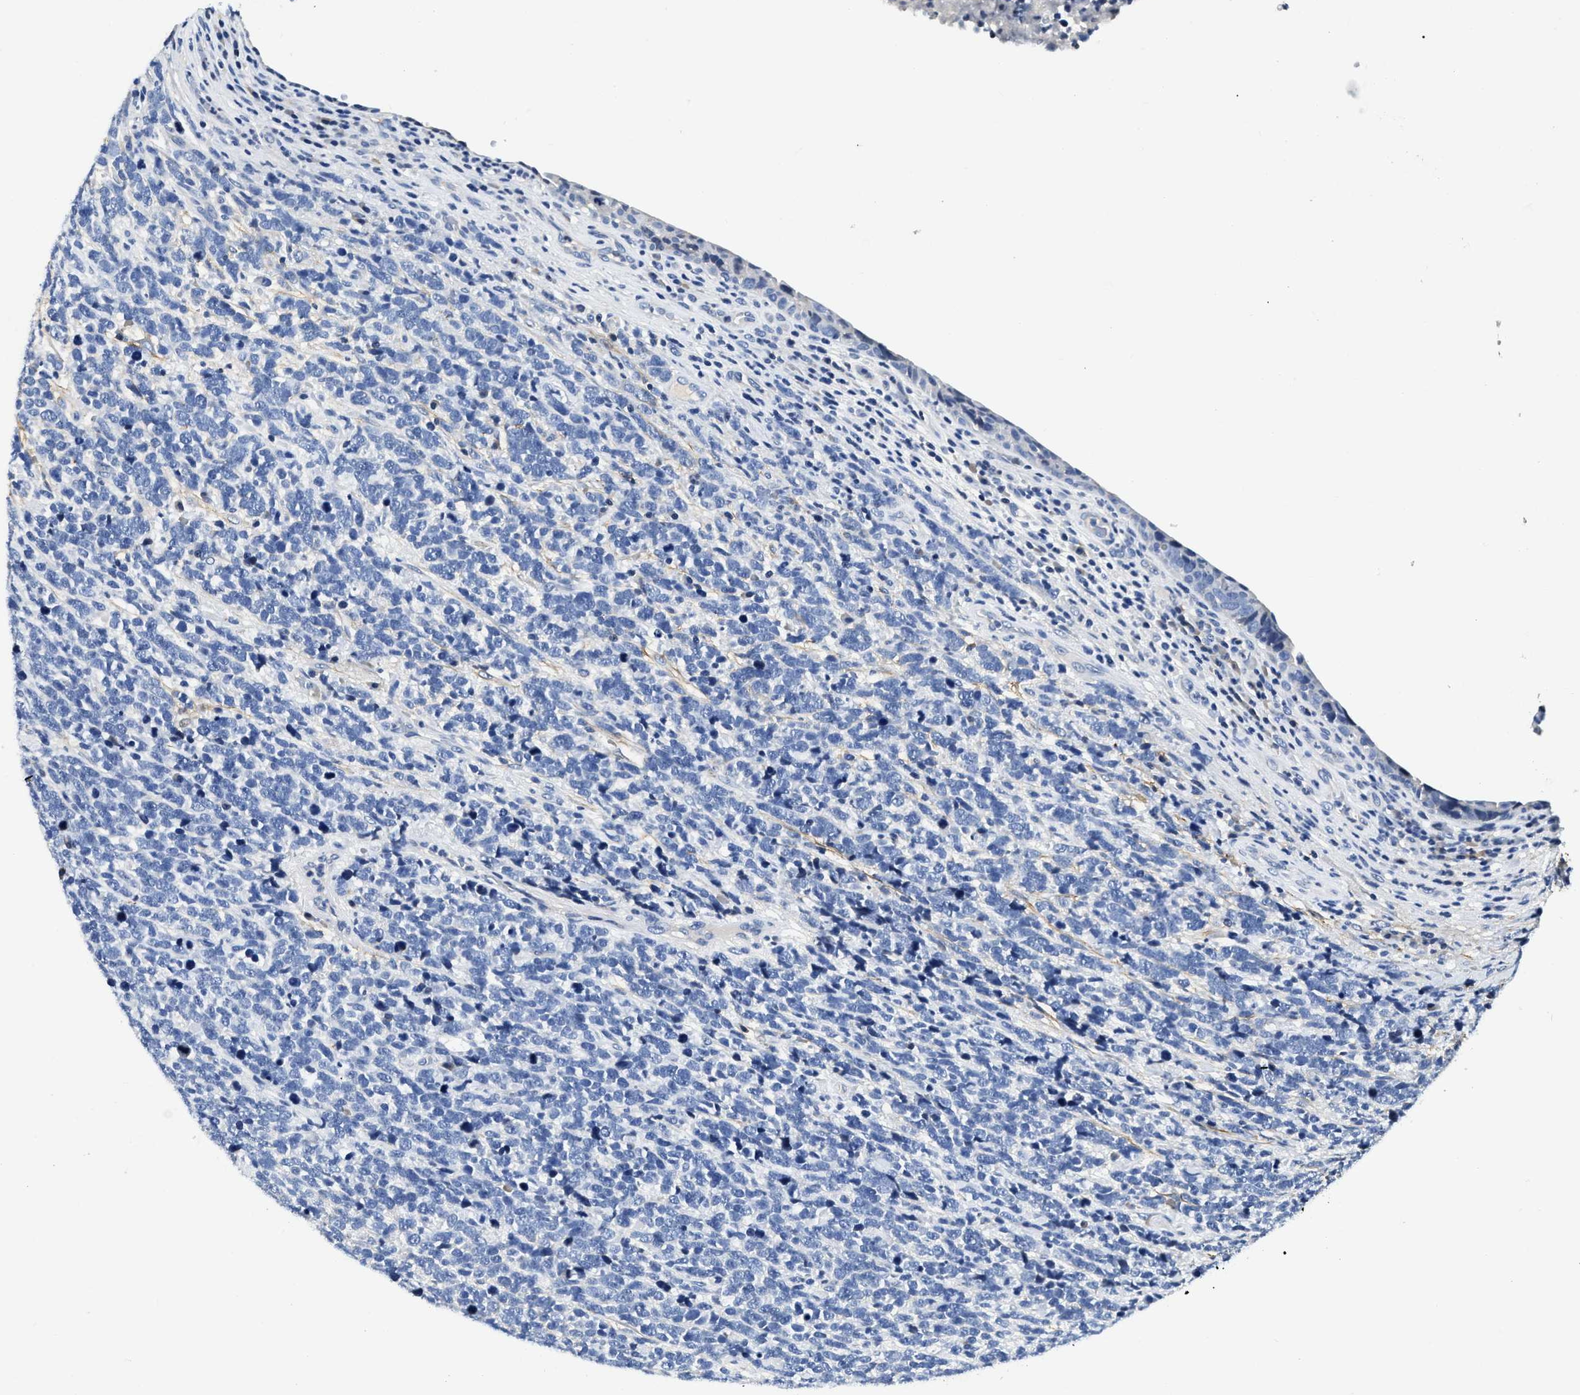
{"staining": {"intensity": "negative", "quantity": "none", "location": "none"}, "tissue": "urothelial cancer", "cell_type": "Tumor cells", "image_type": "cancer", "snomed": [{"axis": "morphology", "description": "Urothelial carcinoma, High grade"}, {"axis": "topography", "description": "Urinary bladder"}], "caption": "DAB immunohistochemical staining of human high-grade urothelial carcinoma shows no significant expression in tumor cells. (IHC, brightfield microscopy, high magnification).", "gene": "FBLN2", "patient": {"sex": "female", "age": 82}}